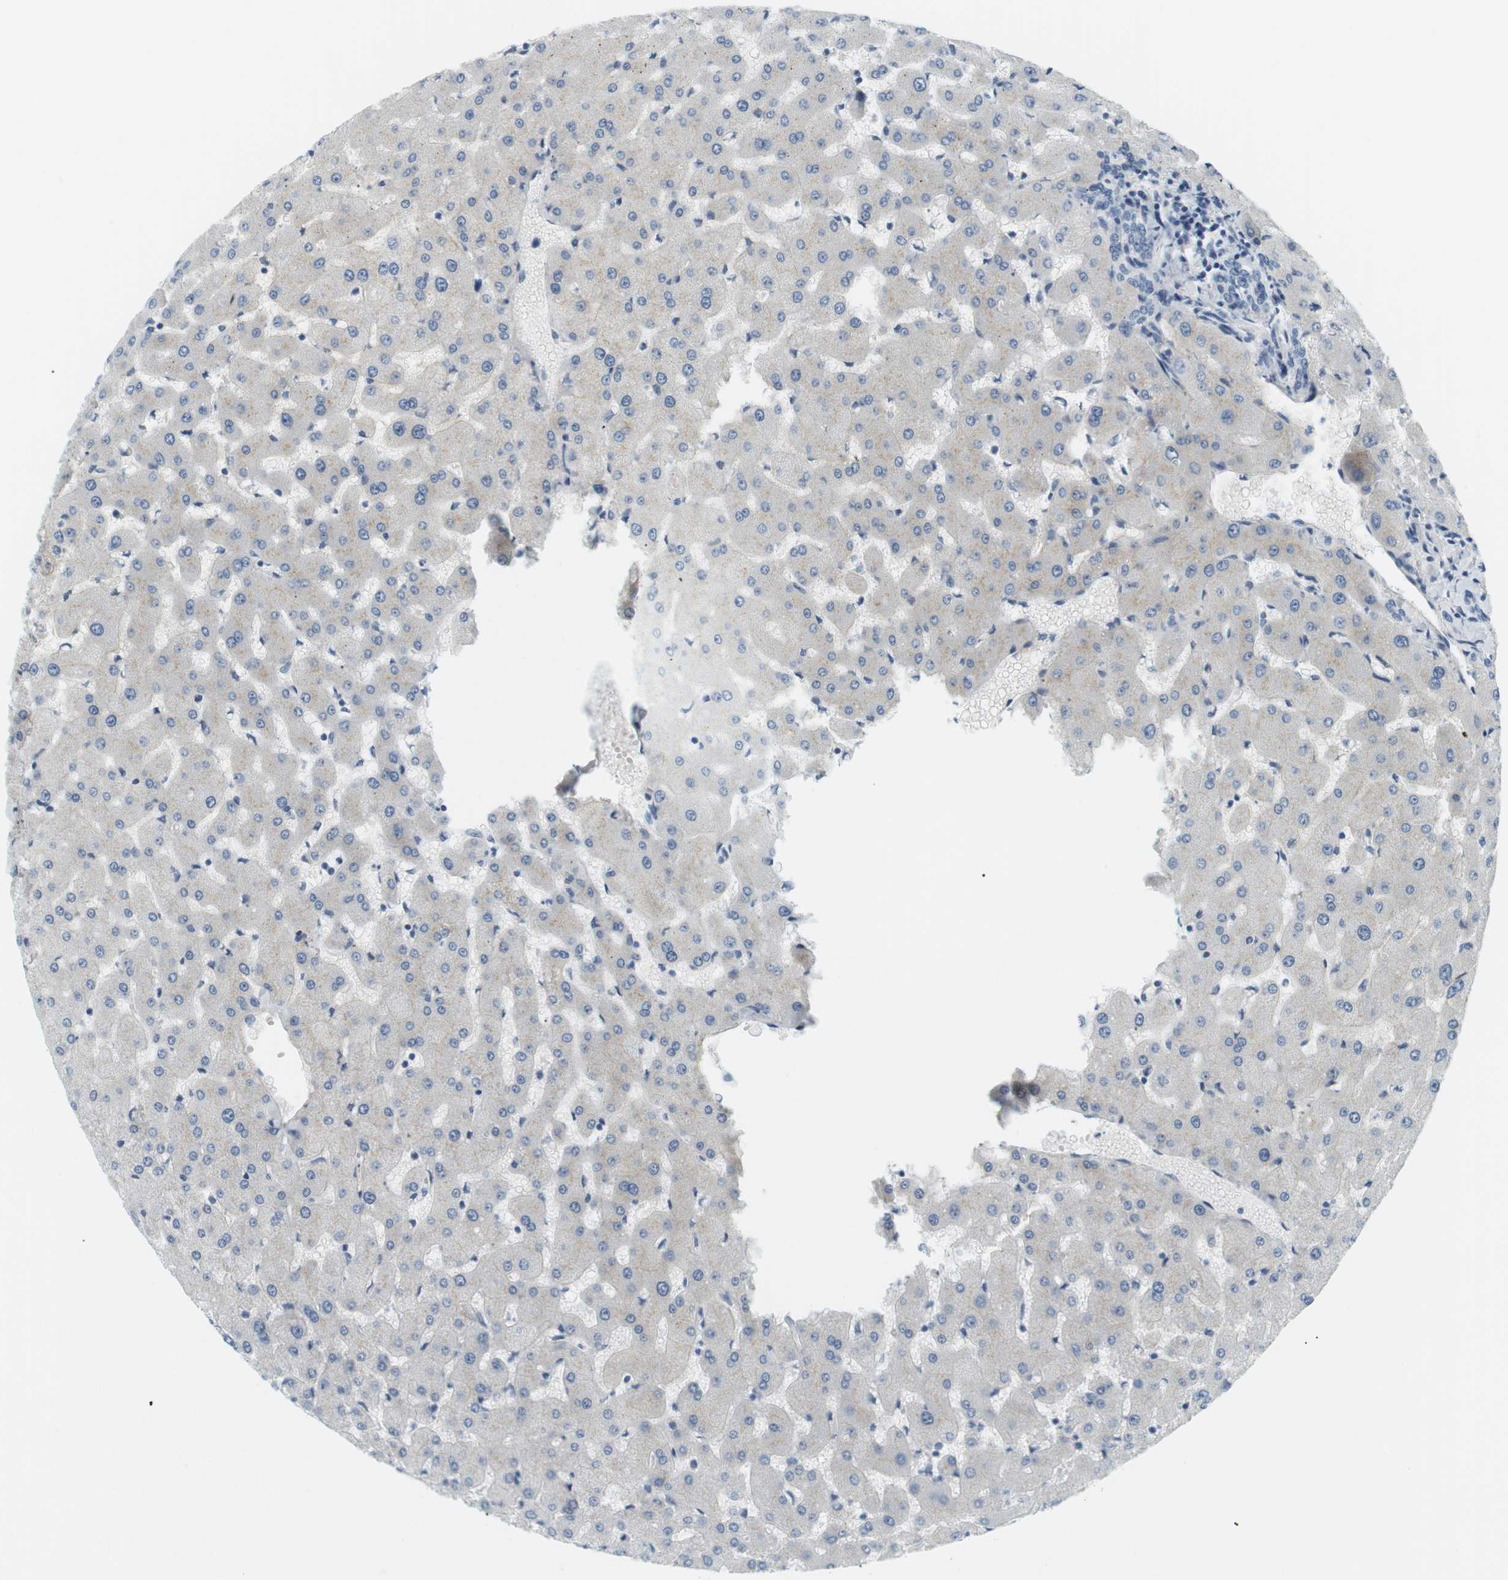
{"staining": {"intensity": "negative", "quantity": "none", "location": "none"}, "tissue": "liver", "cell_type": "Cholangiocytes", "image_type": "normal", "snomed": [{"axis": "morphology", "description": "Normal tissue, NOS"}, {"axis": "topography", "description": "Liver"}], "caption": "IHC photomicrograph of unremarkable liver stained for a protein (brown), which demonstrates no expression in cholangiocytes.", "gene": "APOB", "patient": {"sex": "female", "age": 63}}